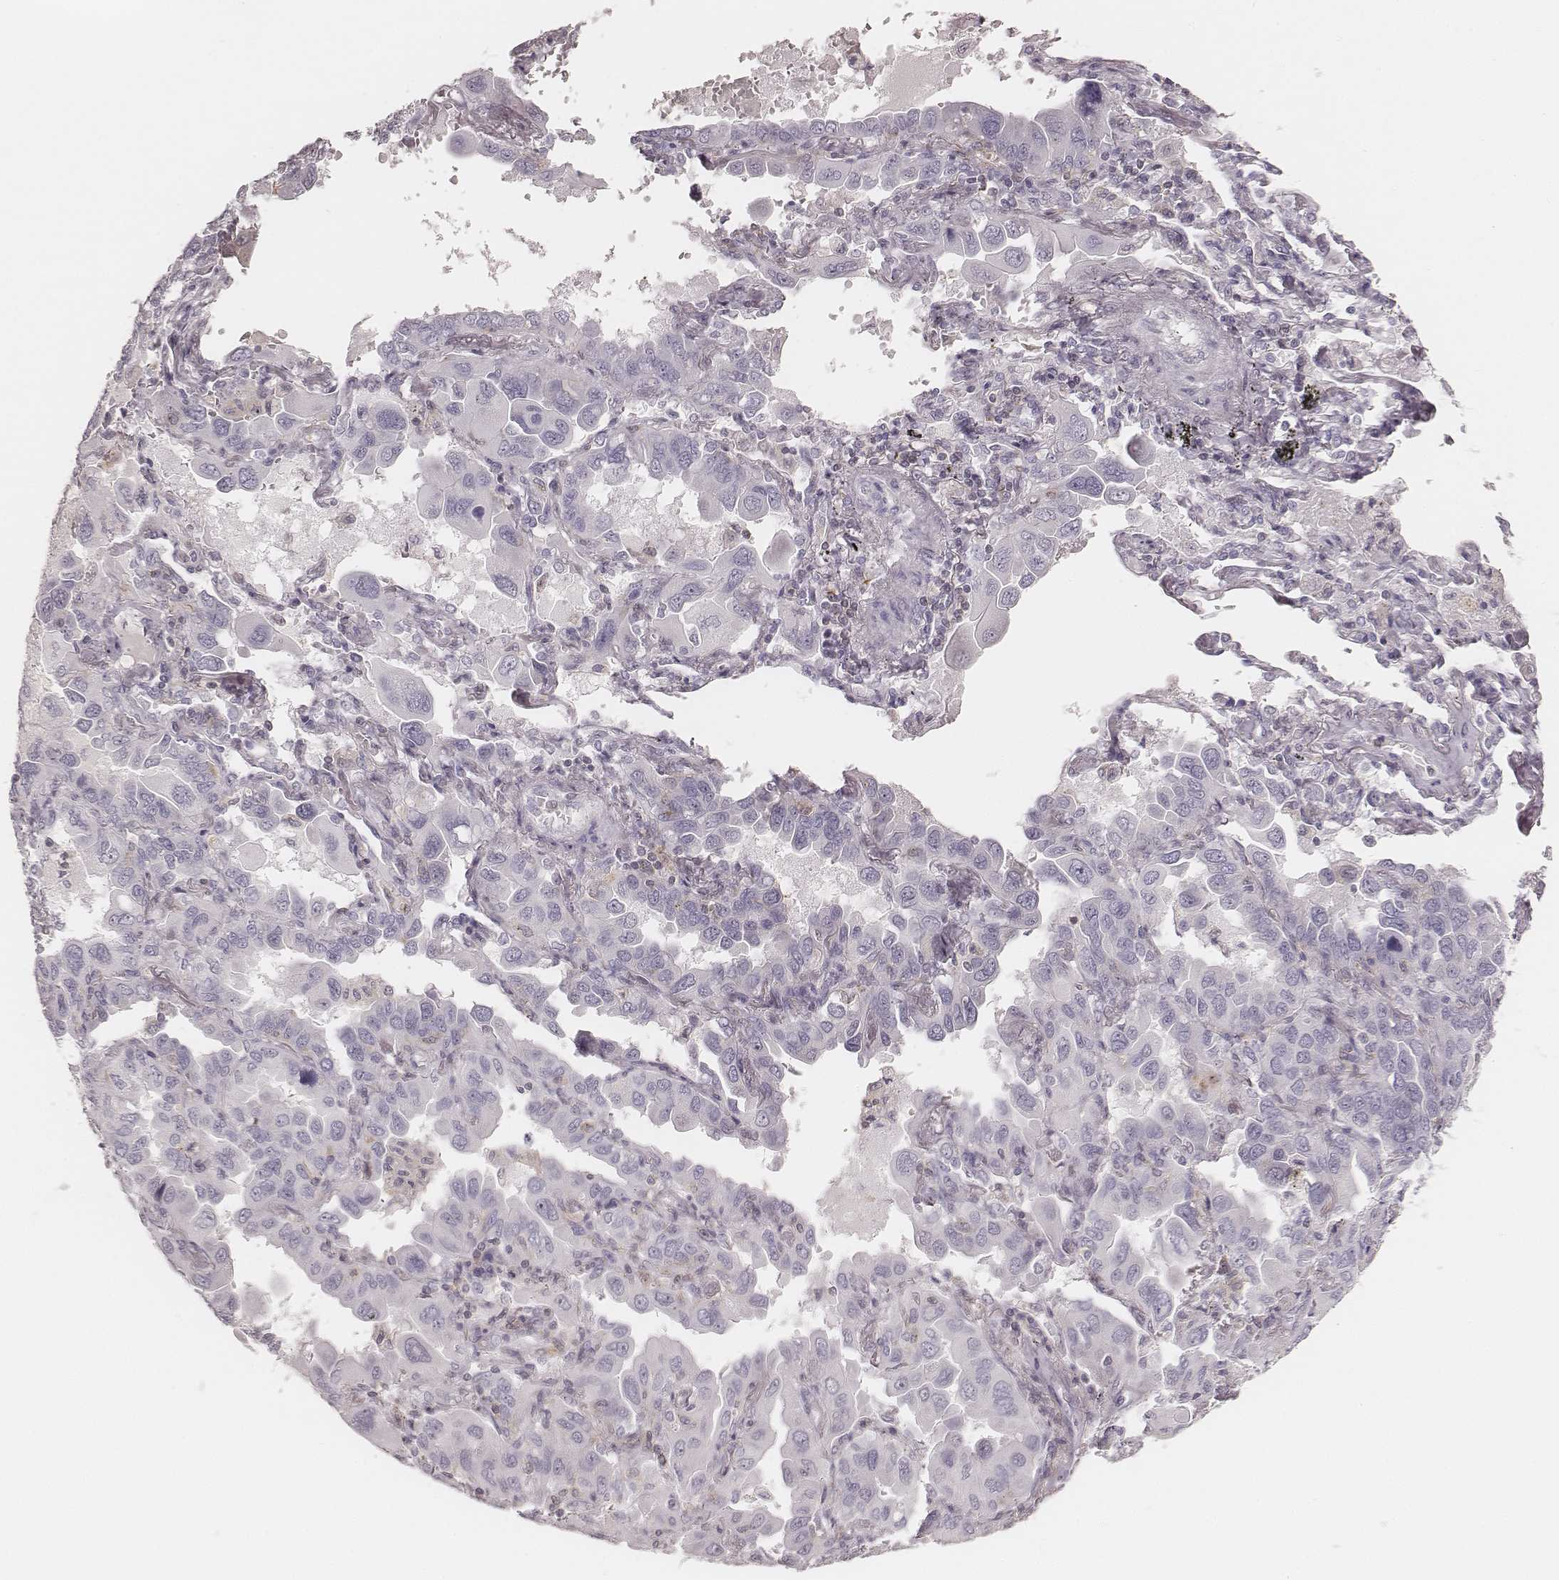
{"staining": {"intensity": "negative", "quantity": "none", "location": "none"}, "tissue": "lung cancer", "cell_type": "Tumor cells", "image_type": "cancer", "snomed": [{"axis": "morphology", "description": "Adenocarcinoma, NOS"}, {"axis": "topography", "description": "Lung"}], "caption": "Lung cancer was stained to show a protein in brown. There is no significant positivity in tumor cells.", "gene": "MSX1", "patient": {"sex": "male", "age": 64}}